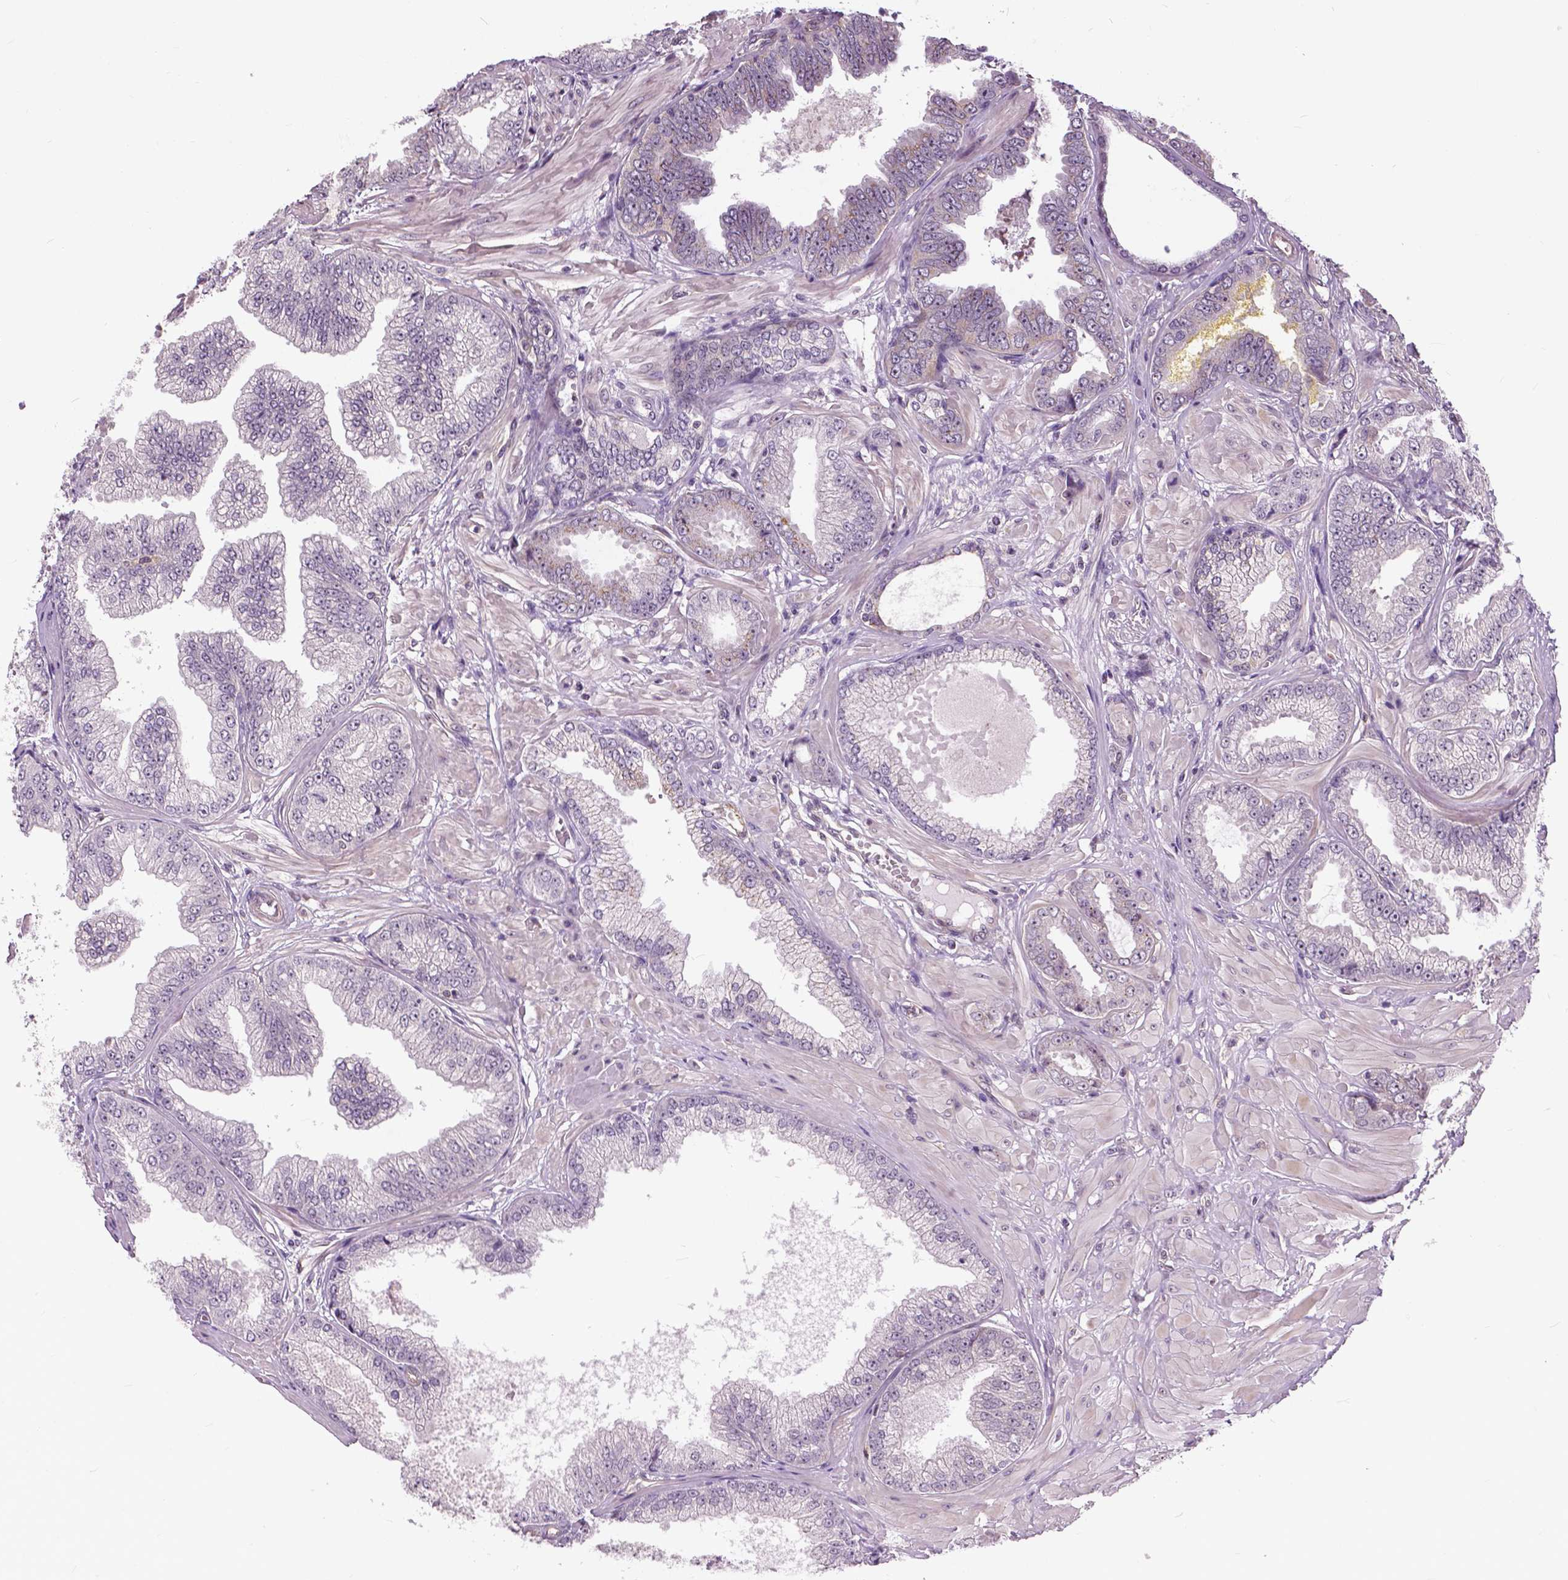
{"staining": {"intensity": "negative", "quantity": "none", "location": "none"}, "tissue": "prostate cancer", "cell_type": "Tumor cells", "image_type": "cancer", "snomed": [{"axis": "morphology", "description": "Adenocarcinoma, Low grade"}, {"axis": "topography", "description": "Prostate"}], "caption": "Tumor cells show no significant protein expression in prostate low-grade adenocarcinoma.", "gene": "ANXA13", "patient": {"sex": "male", "age": 55}}